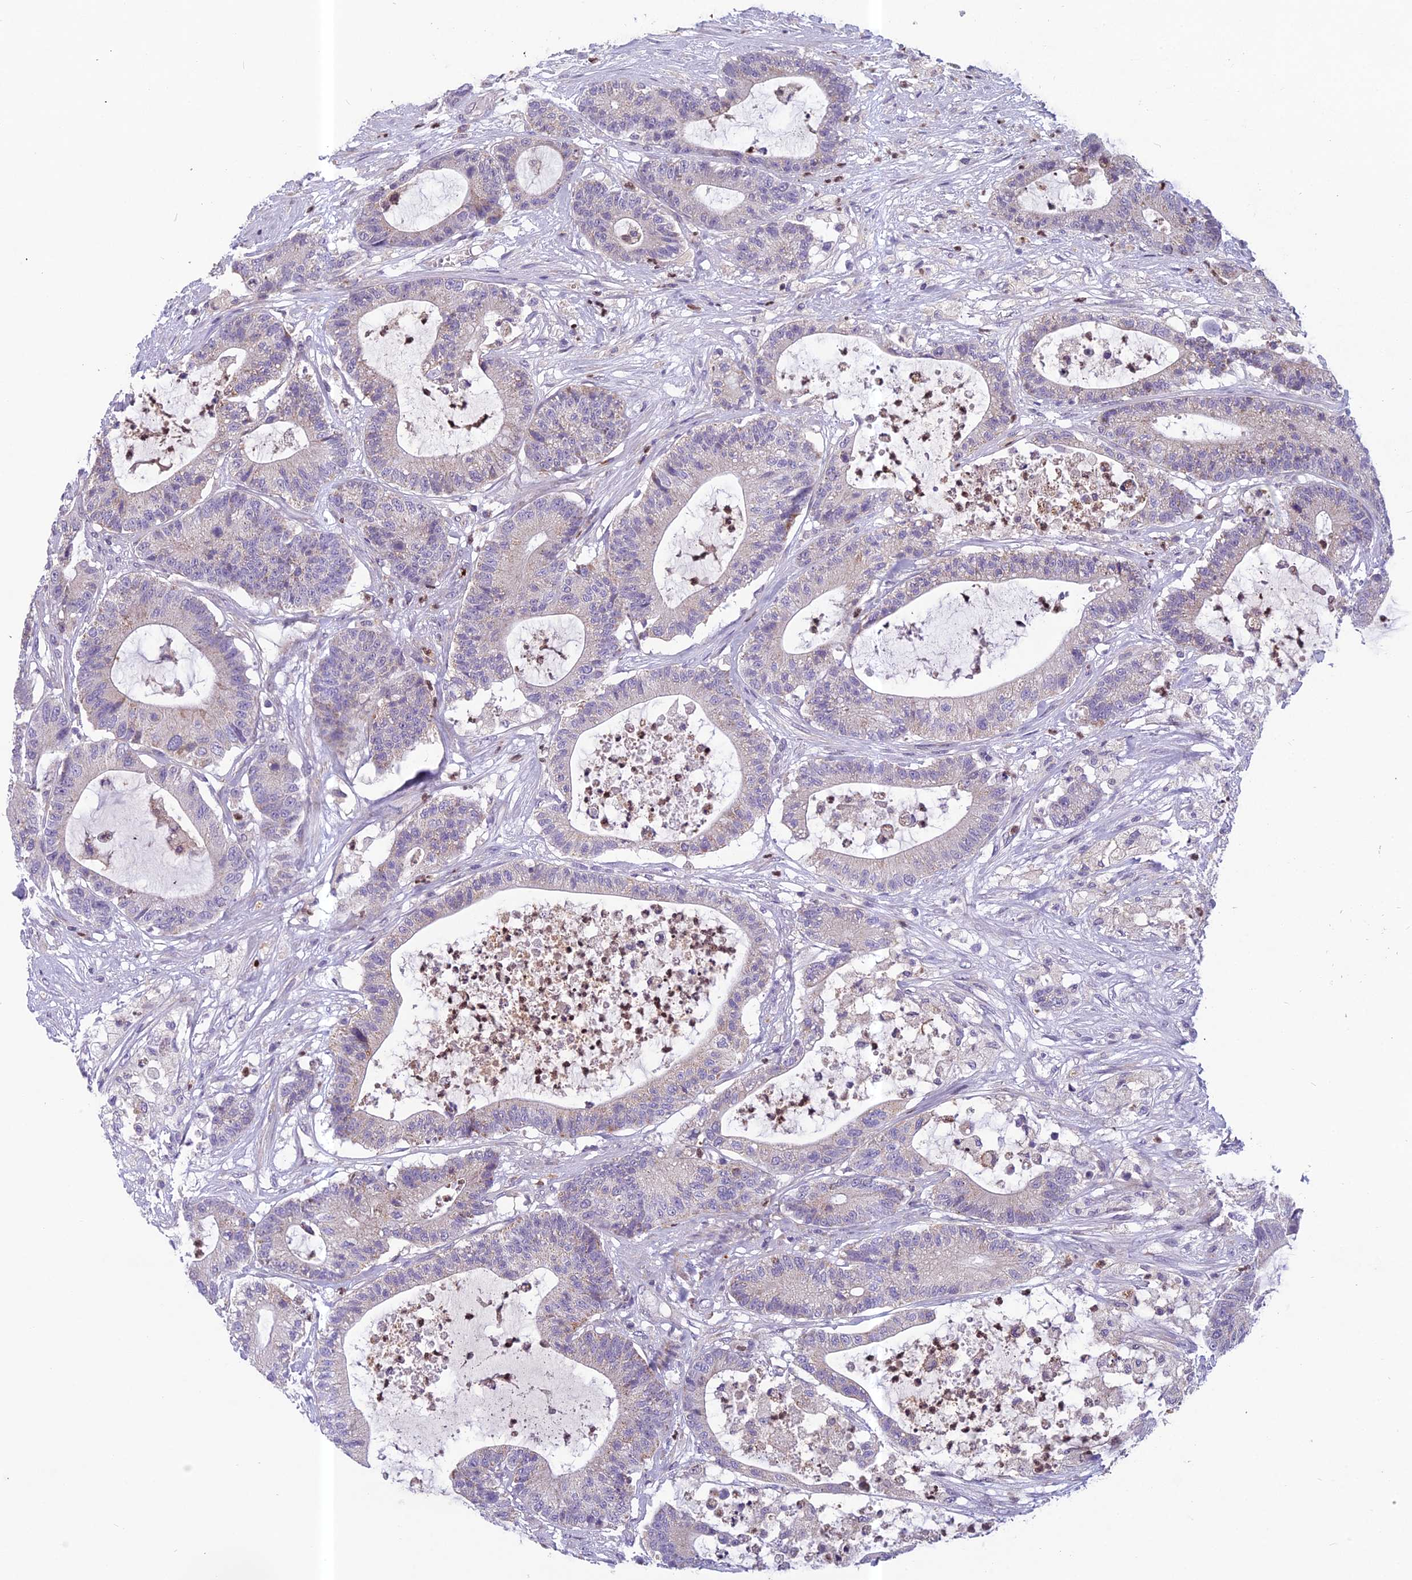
{"staining": {"intensity": "negative", "quantity": "none", "location": "none"}, "tissue": "colorectal cancer", "cell_type": "Tumor cells", "image_type": "cancer", "snomed": [{"axis": "morphology", "description": "Adenocarcinoma, NOS"}, {"axis": "topography", "description": "Colon"}], "caption": "Immunohistochemistry micrograph of neoplastic tissue: adenocarcinoma (colorectal) stained with DAB shows no significant protein expression in tumor cells.", "gene": "ENSG00000188897", "patient": {"sex": "female", "age": 84}}